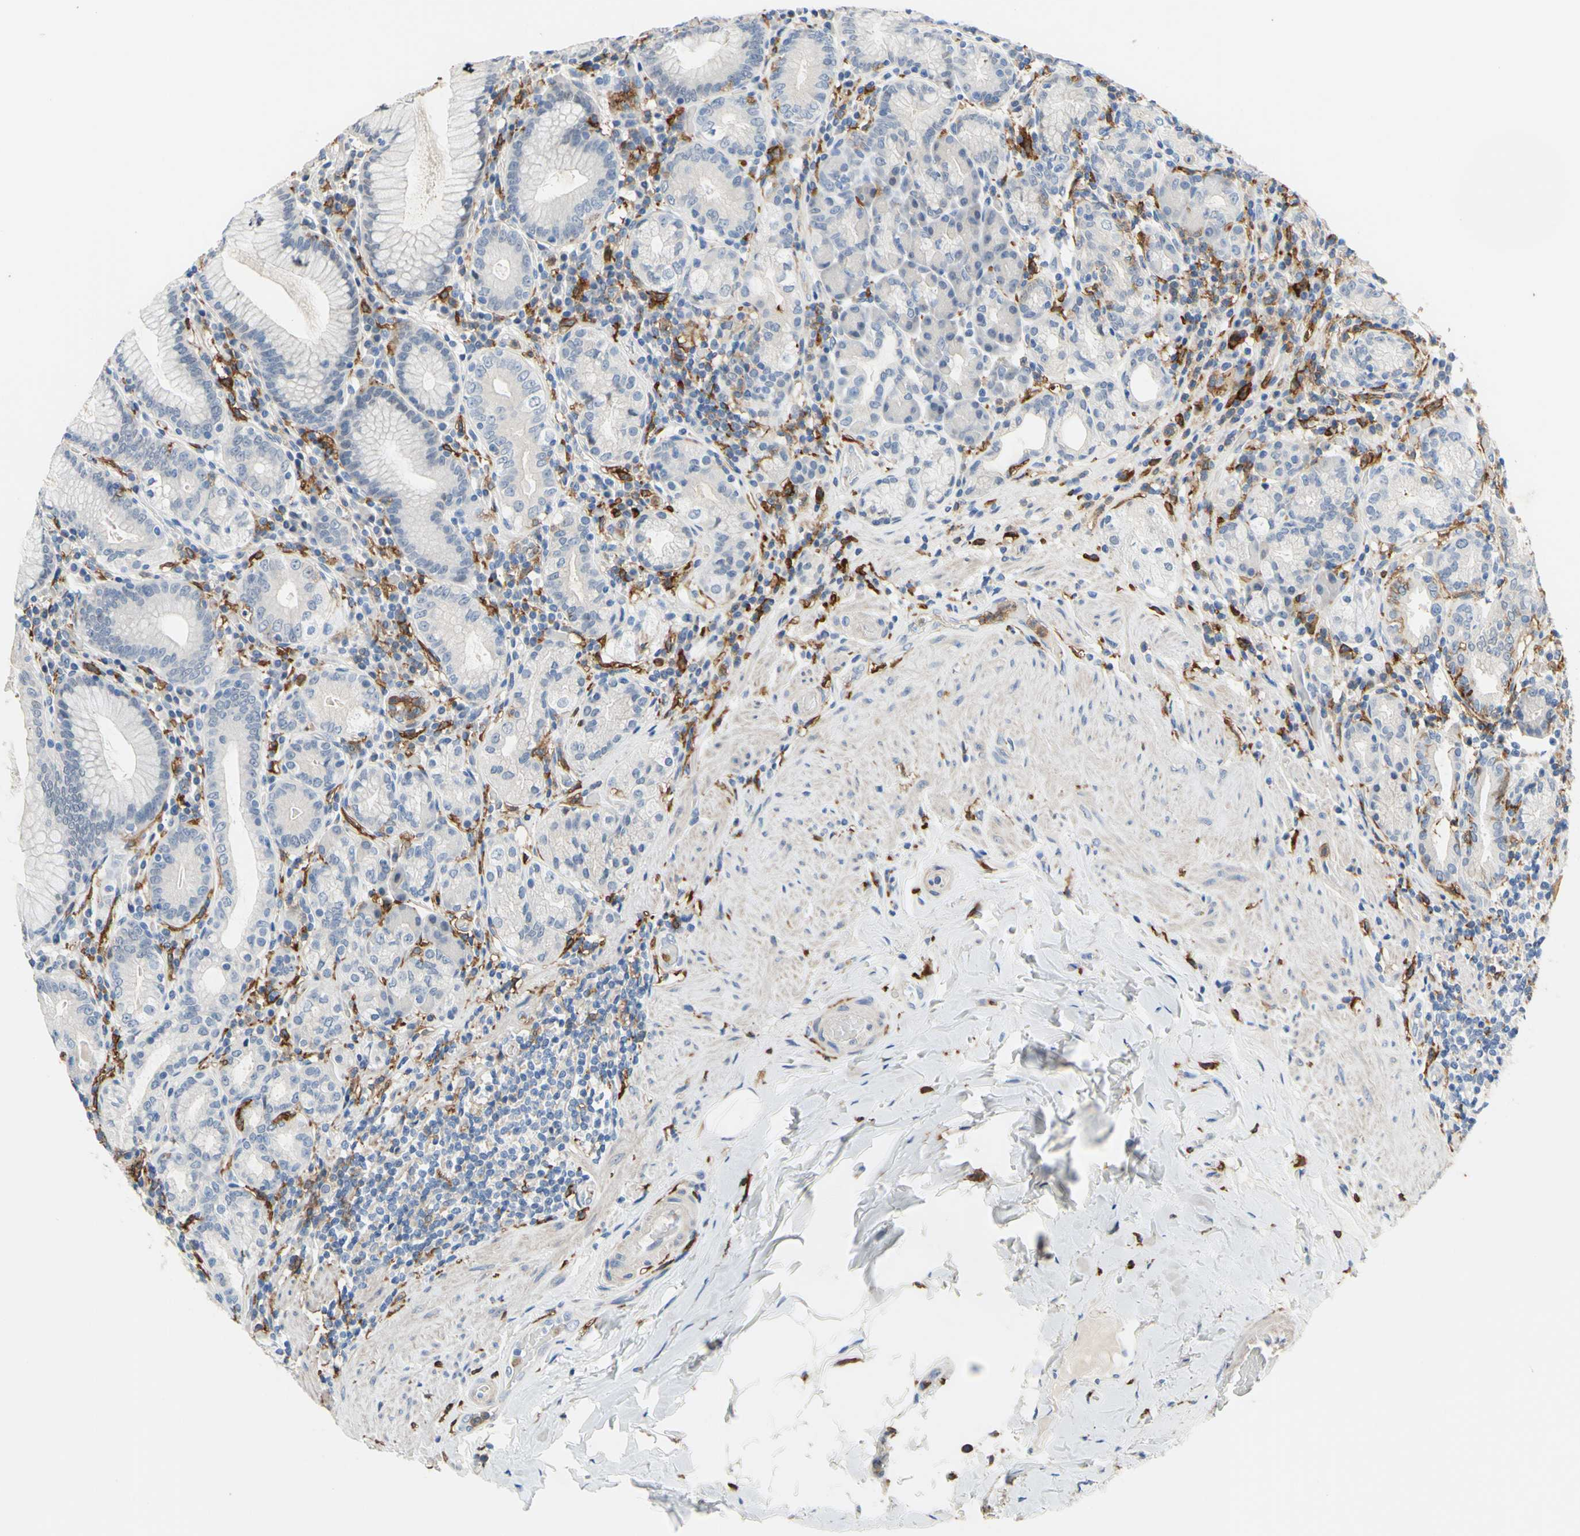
{"staining": {"intensity": "negative", "quantity": "none", "location": "none"}, "tissue": "stomach", "cell_type": "Glandular cells", "image_type": "normal", "snomed": [{"axis": "morphology", "description": "Normal tissue, NOS"}, {"axis": "topography", "description": "Stomach, lower"}], "caption": "Glandular cells are negative for protein expression in unremarkable human stomach.", "gene": "FCGR2A", "patient": {"sex": "female", "age": 76}}